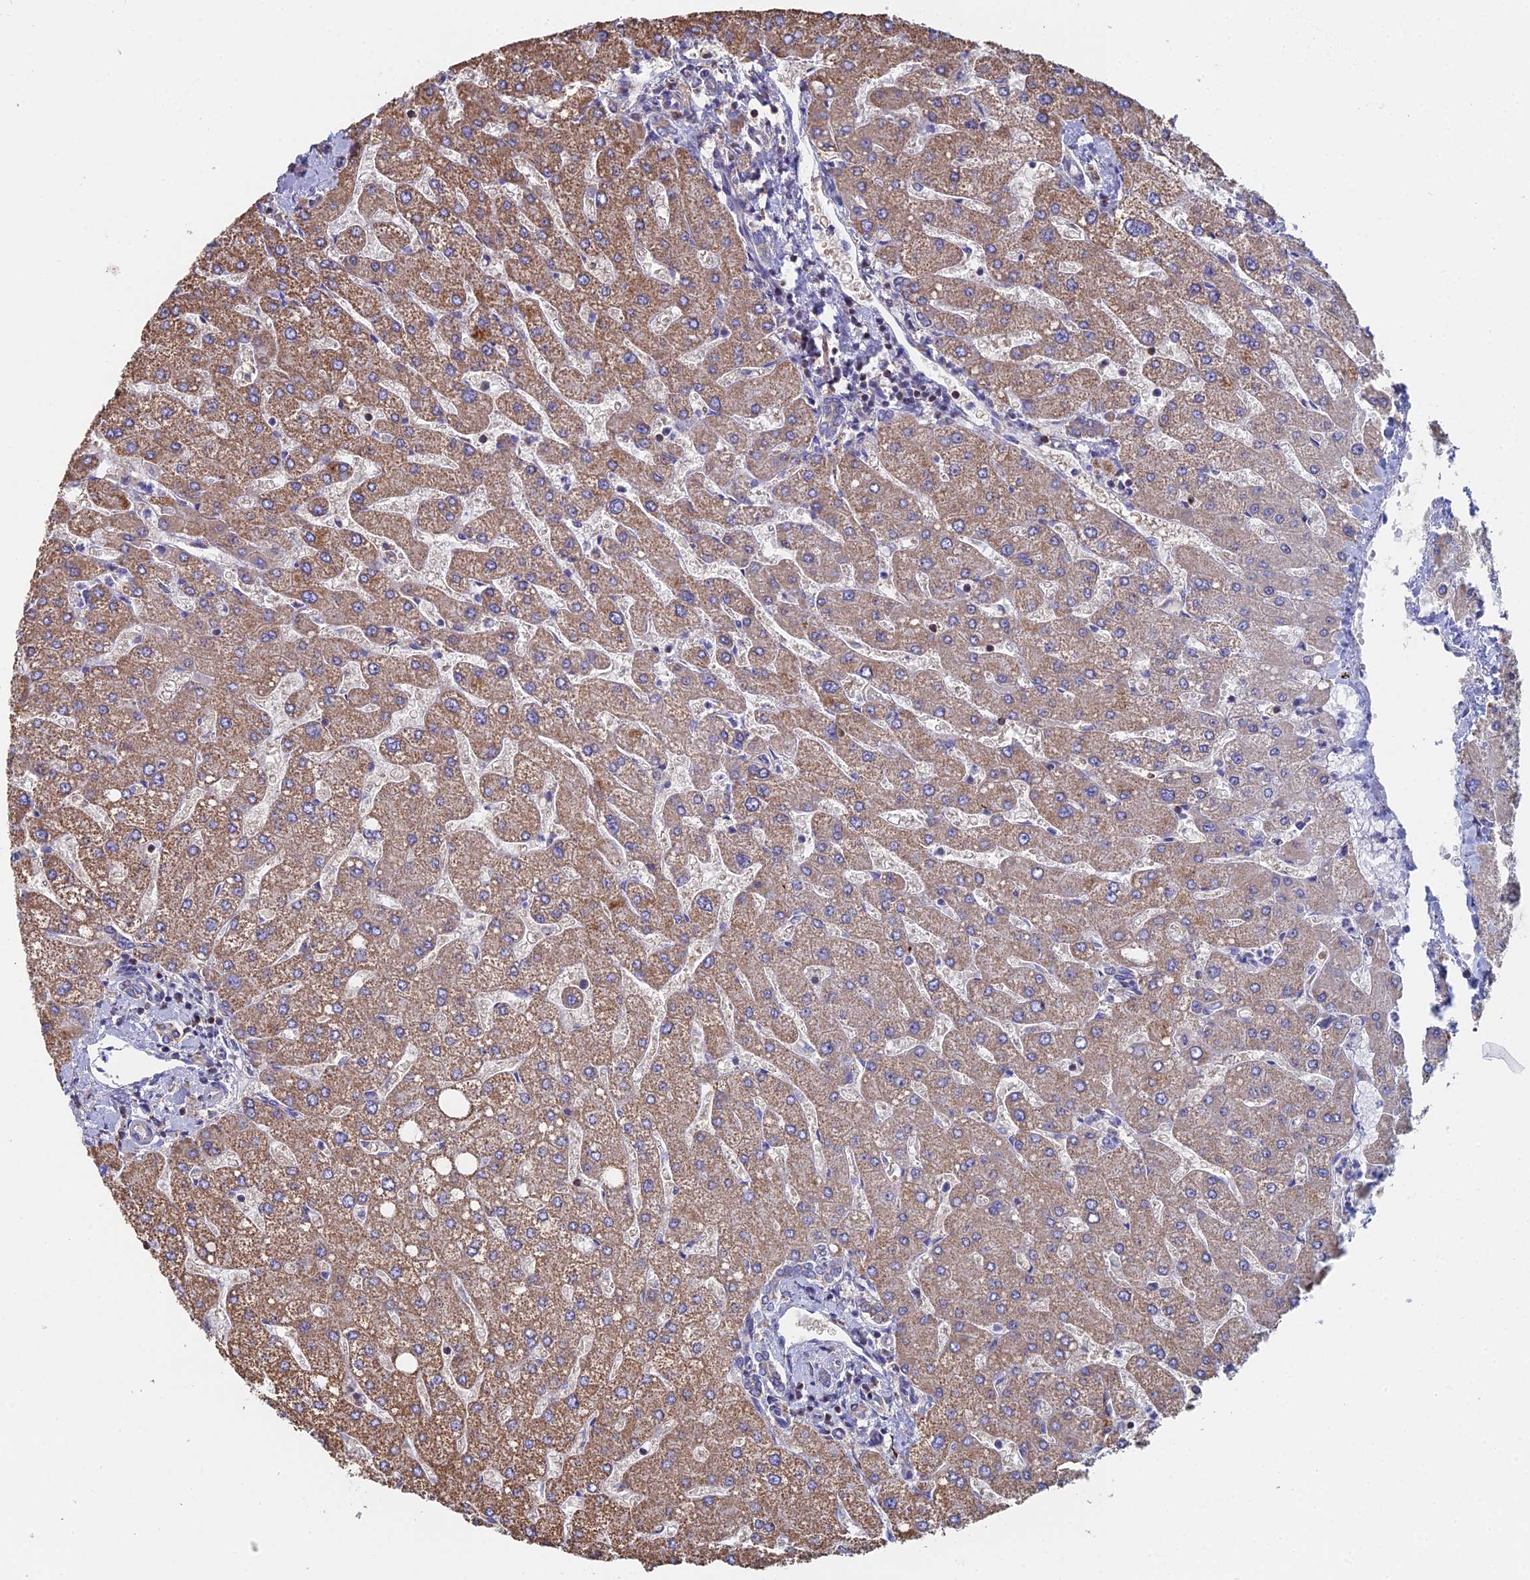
{"staining": {"intensity": "weak", "quantity": "25%-75%", "location": "cytoplasmic/membranous"}, "tissue": "liver", "cell_type": "Cholangiocytes", "image_type": "normal", "snomed": [{"axis": "morphology", "description": "Normal tissue, NOS"}, {"axis": "topography", "description": "Liver"}], "caption": "Immunohistochemistry staining of unremarkable liver, which shows low levels of weak cytoplasmic/membranous expression in about 25%-75% of cholangiocytes indicating weak cytoplasmic/membranous protein positivity. The staining was performed using DAB (brown) for protein detection and nuclei were counterstained in hematoxylin (blue).", "gene": "SPOCK2", "patient": {"sex": "male", "age": 55}}